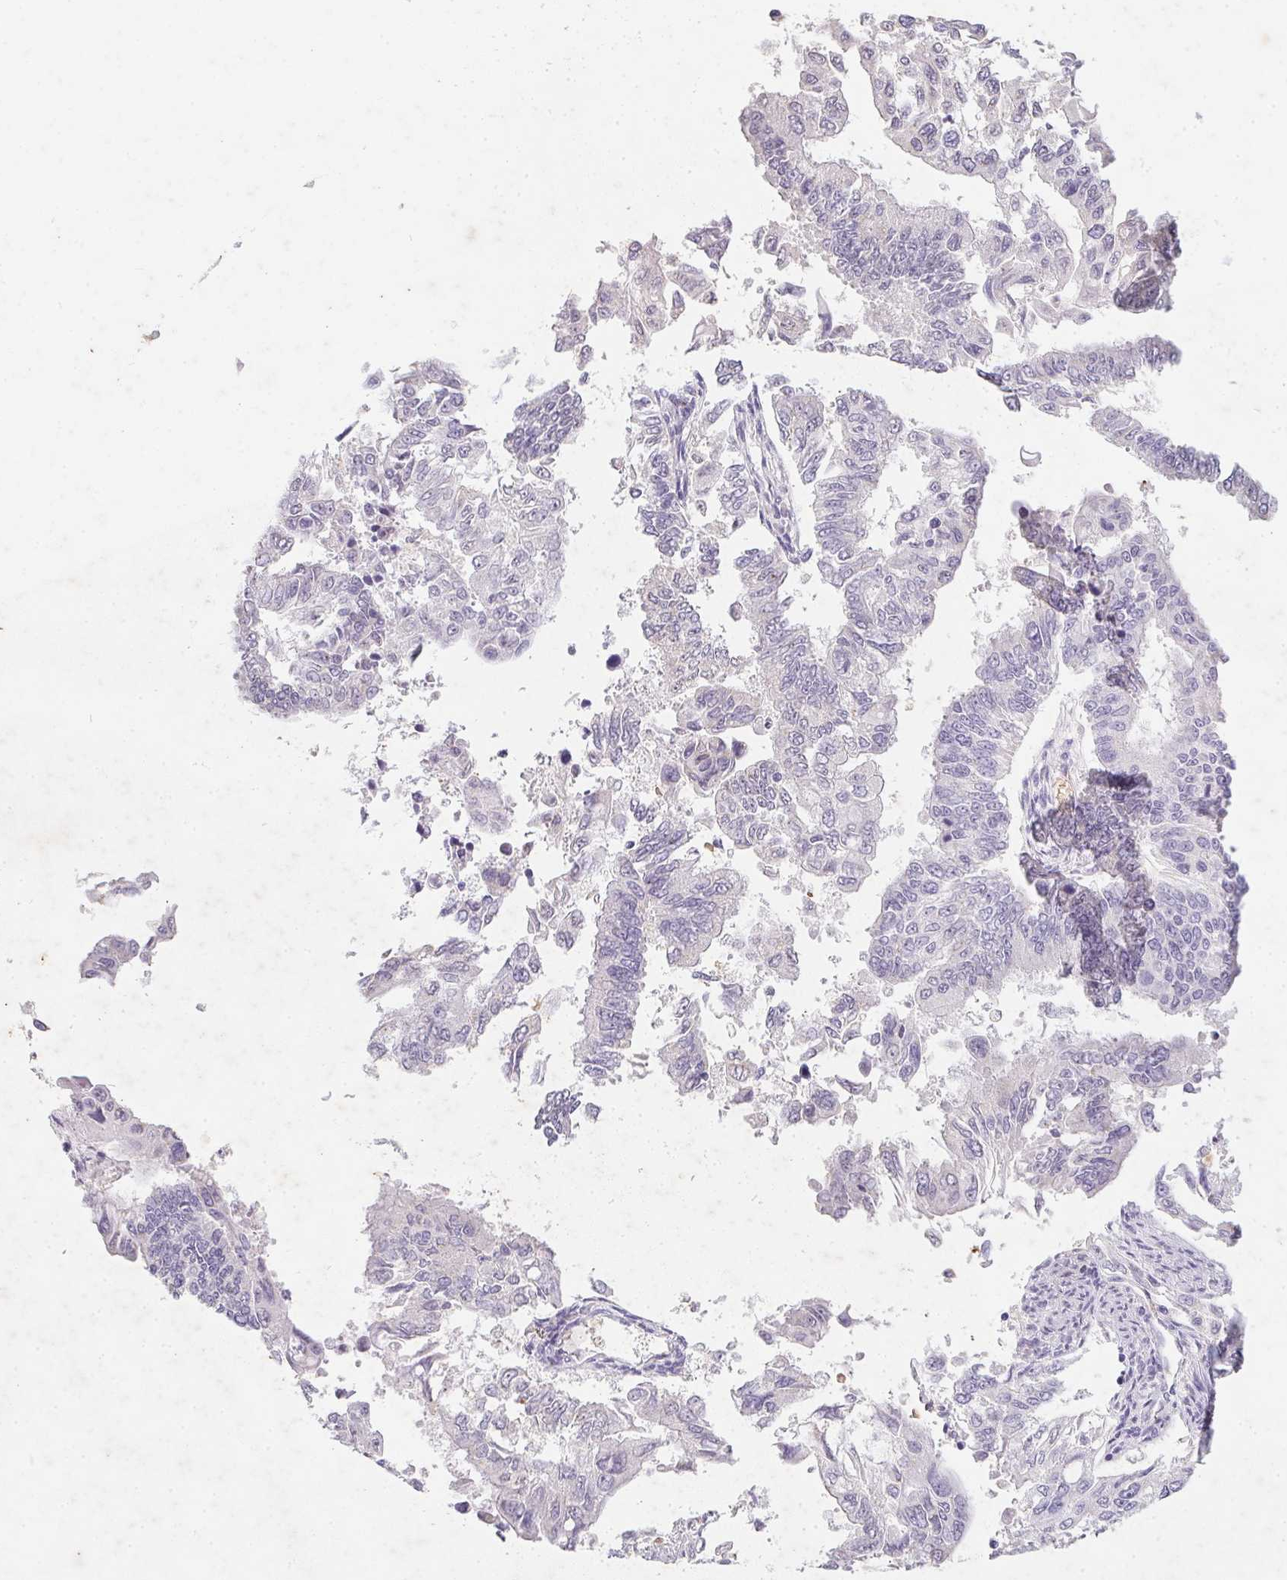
{"staining": {"intensity": "negative", "quantity": "none", "location": "none"}, "tissue": "endometrial cancer", "cell_type": "Tumor cells", "image_type": "cancer", "snomed": [{"axis": "morphology", "description": "Adenocarcinoma, NOS"}, {"axis": "topography", "description": "Uterus"}], "caption": "Human adenocarcinoma (endometrial) stained for a protein using immunohistochemistry exhibits no staining in tumor cells.", "gene": "DCD", "patient": {"sex": "female", "age": 59}}